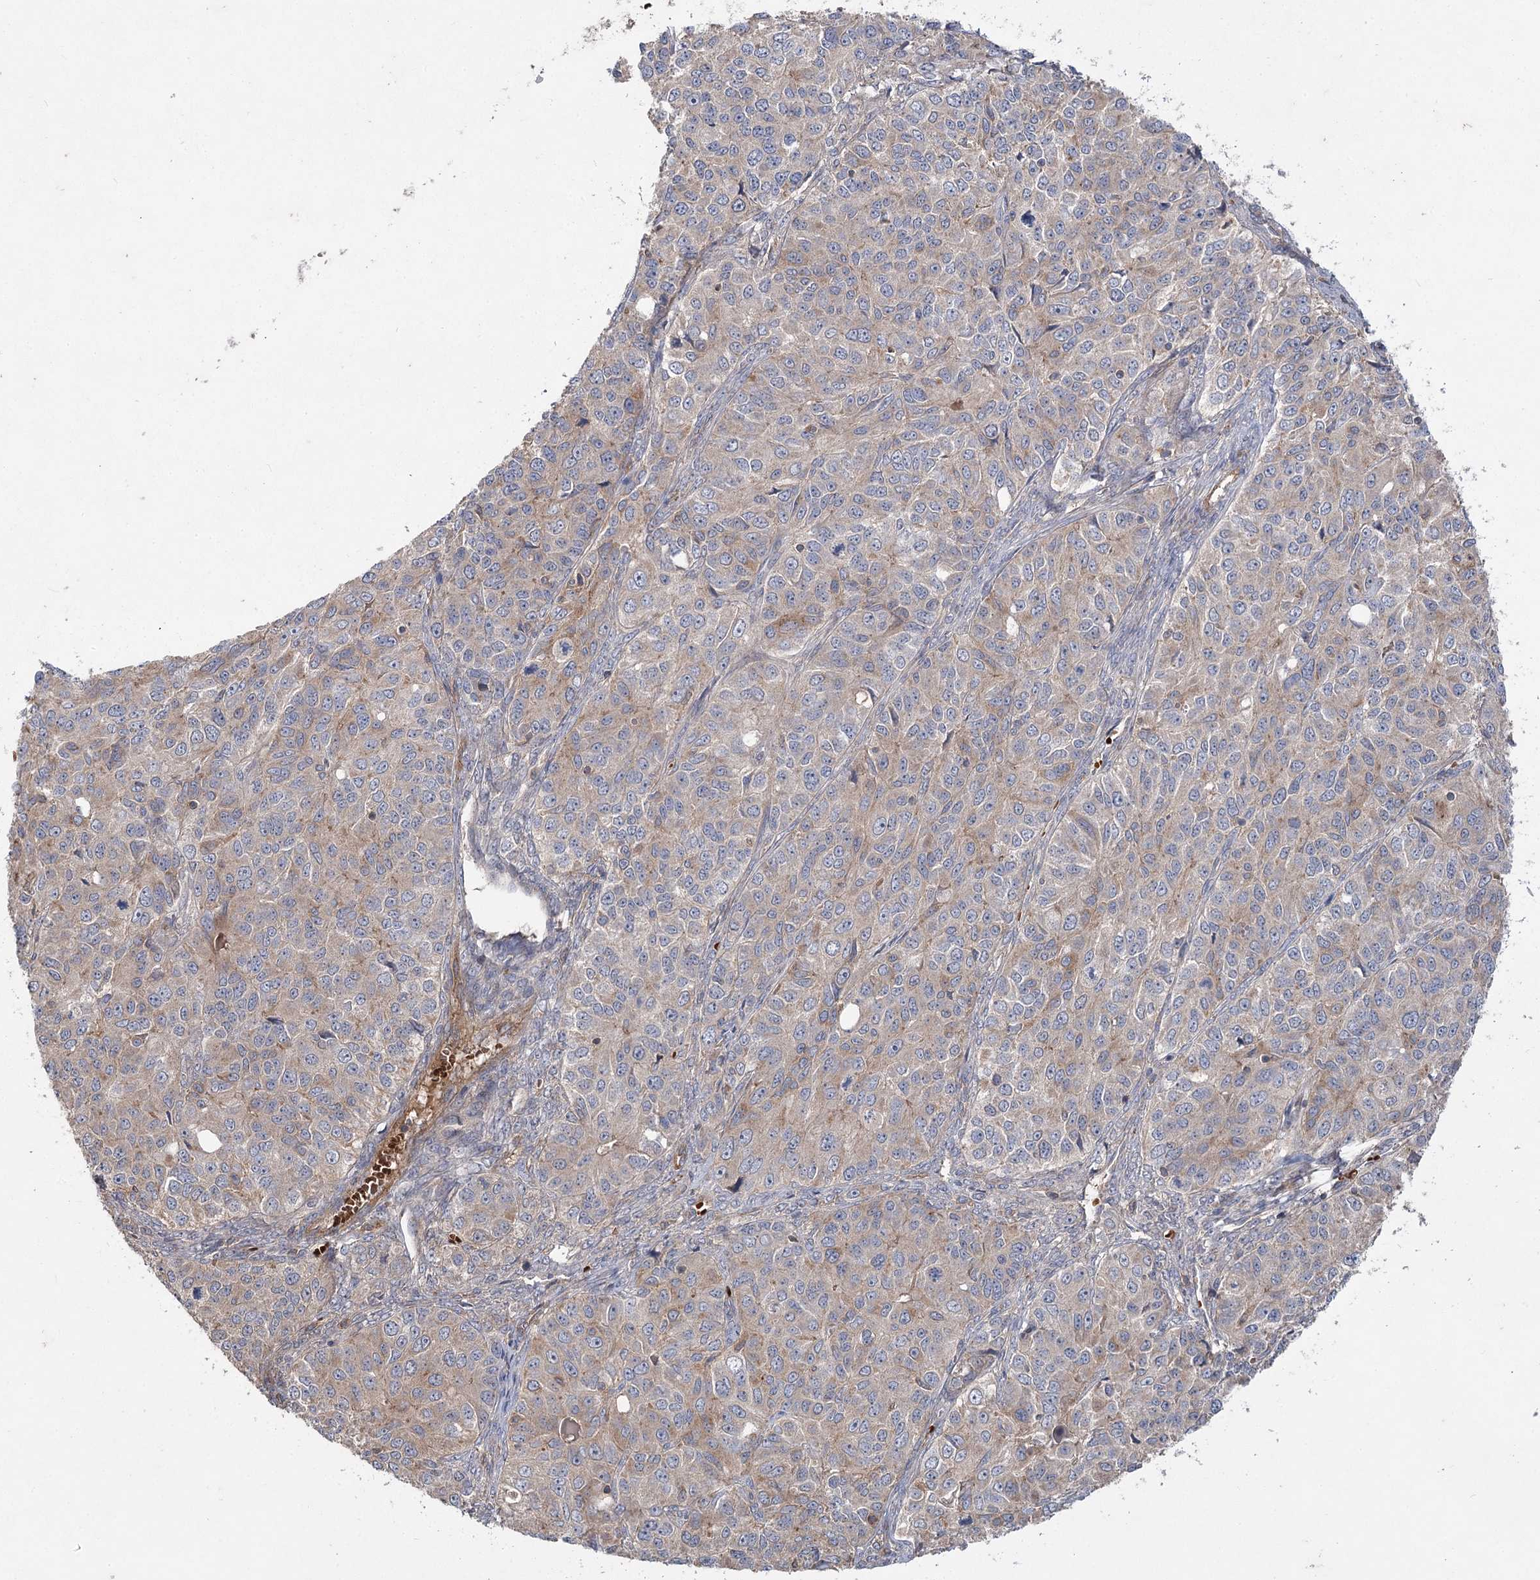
{"staining": {"intensity": "weak", "quantity": ">75%", "location": "cytoplasmic/membranous"}, "tissue": "ovarian cancer", "cell_type": "Tumor cells", "image_type": "cancer", "snomed": [{"axis": "morphology", "description": "Carcinoma, endometroid"}, {"axis": "topography", "description": "Ovary"}], "caption": "A high-resolution photomicrograph shows immunohistochemistry (IHC) staining of ovarian cancer (endometroid carcinoma), which shows weak cytoplasmic/membranous expression in approximately >75% of tumor cells.", "gene": "KIAA0825", "patient": {"sex": "female", "age": 51}}